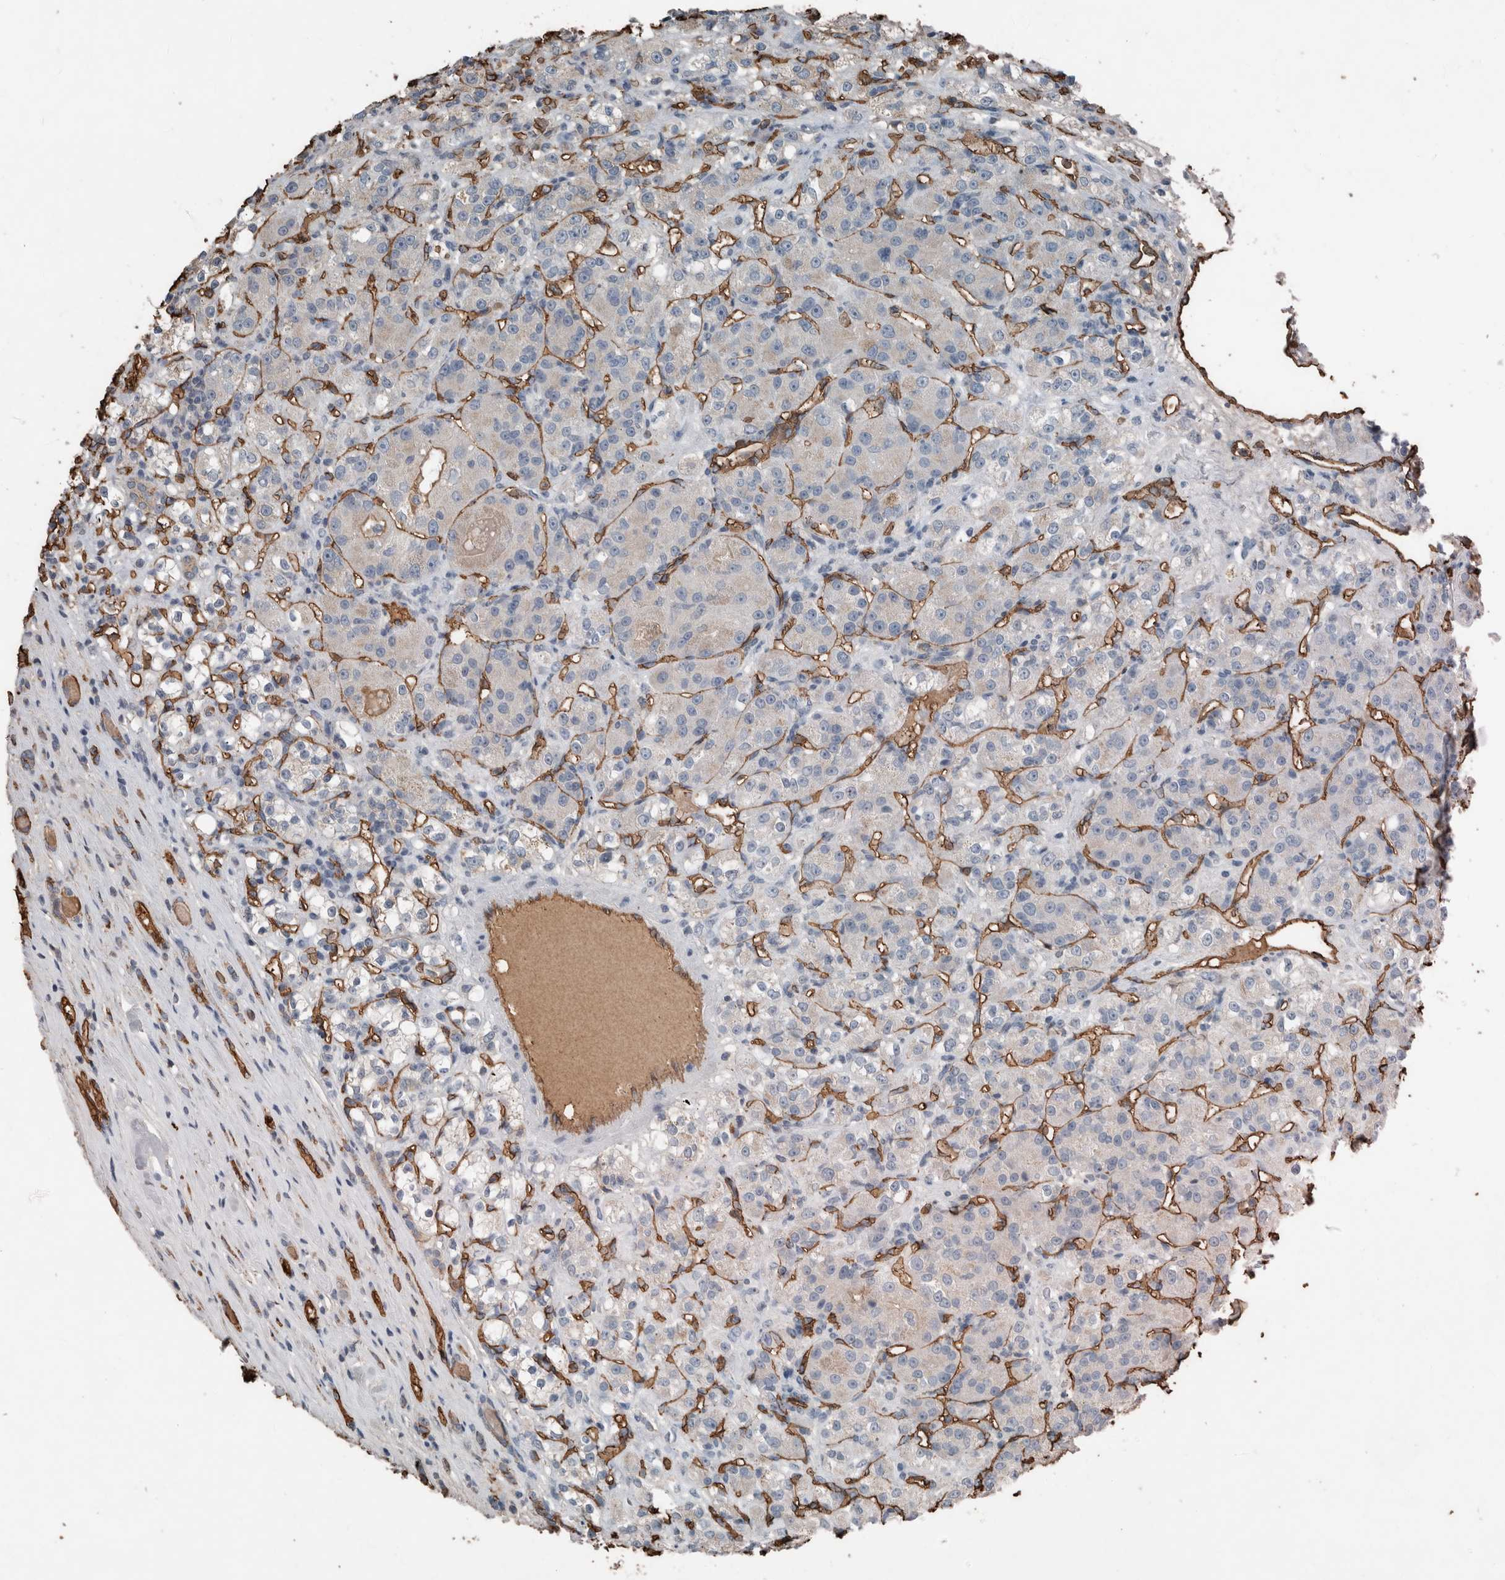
{"staining": {"intensity": "negative", "quantity": "none", "location": "none"}, "tissue": "renal cancer", "cell_type": "Tumor cells", "image_type": "cancer", "snomed": [{"axis": "morphology", "description": "Normal tissue, NOS"}, {"axis": "morphology", "description": "Adenocarcinoma, NOS"}, {"axis": "topography", "description": "Kidney"}], "caption": "Micrograph shows no protein expression in tumor cells of renal adenocarcinoma tissue.", "gene": "LBP", "patient": {"sex": "male", "age": 61}}